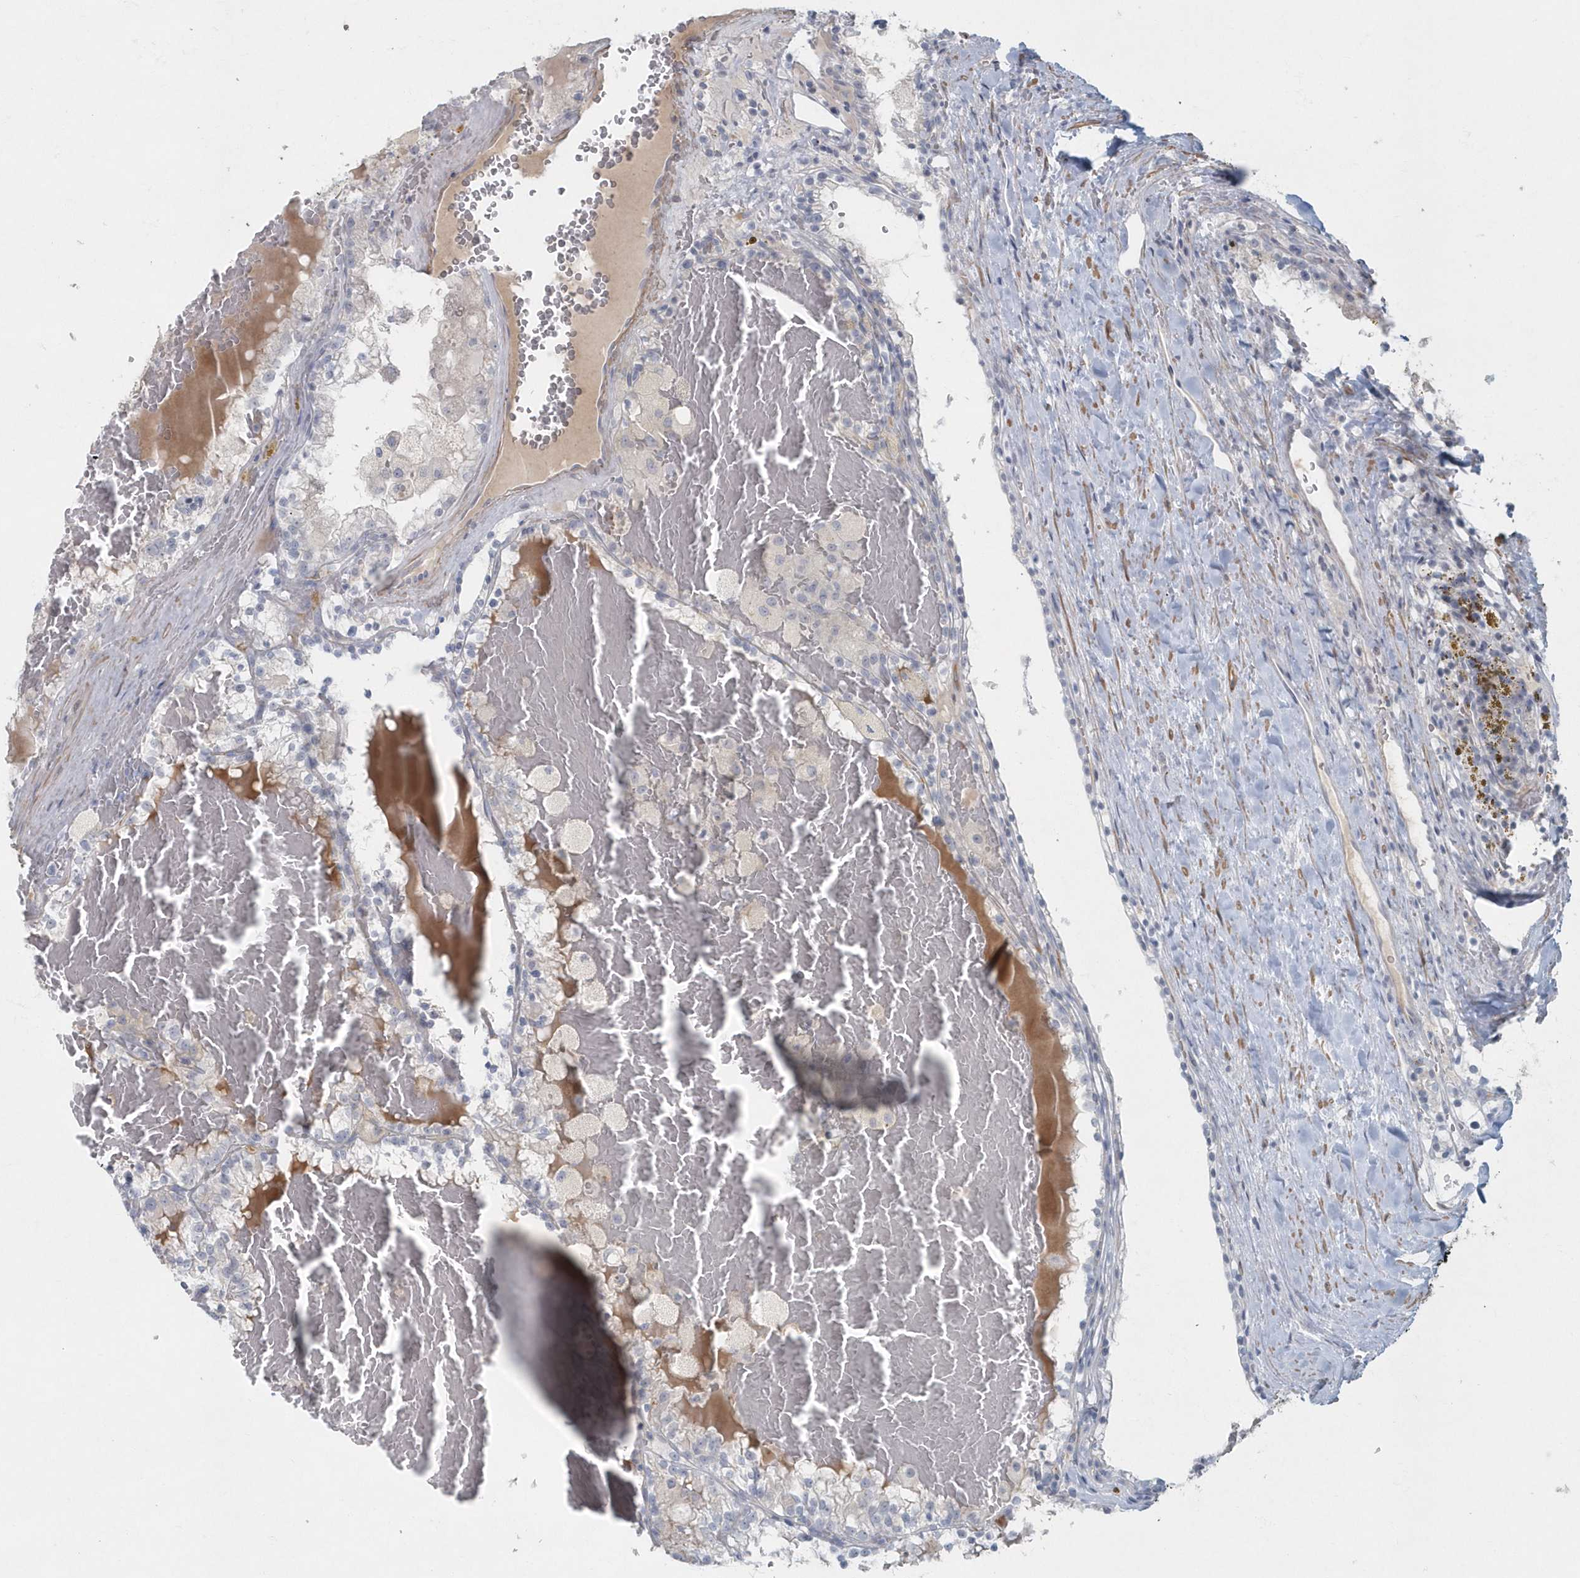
{"staining": {"intensity": "negative", "quantity": "none", "location": "none"}, "tissue": "renal cancer", "cell_type": "Tumor cells", "image_type": "cancer", "snomed": [{"axis": "morphology", "description": "Adenocarcinoma, NOS"}, {"axis": "topography", "description": "Kidney"}], "caption": "Human renal cancer (adenocarcinoma) stained for a protein using IHC shows no staining in tumor cells.", "gene": "MYOT", "patient": {"sex": "female", "age": 56}}